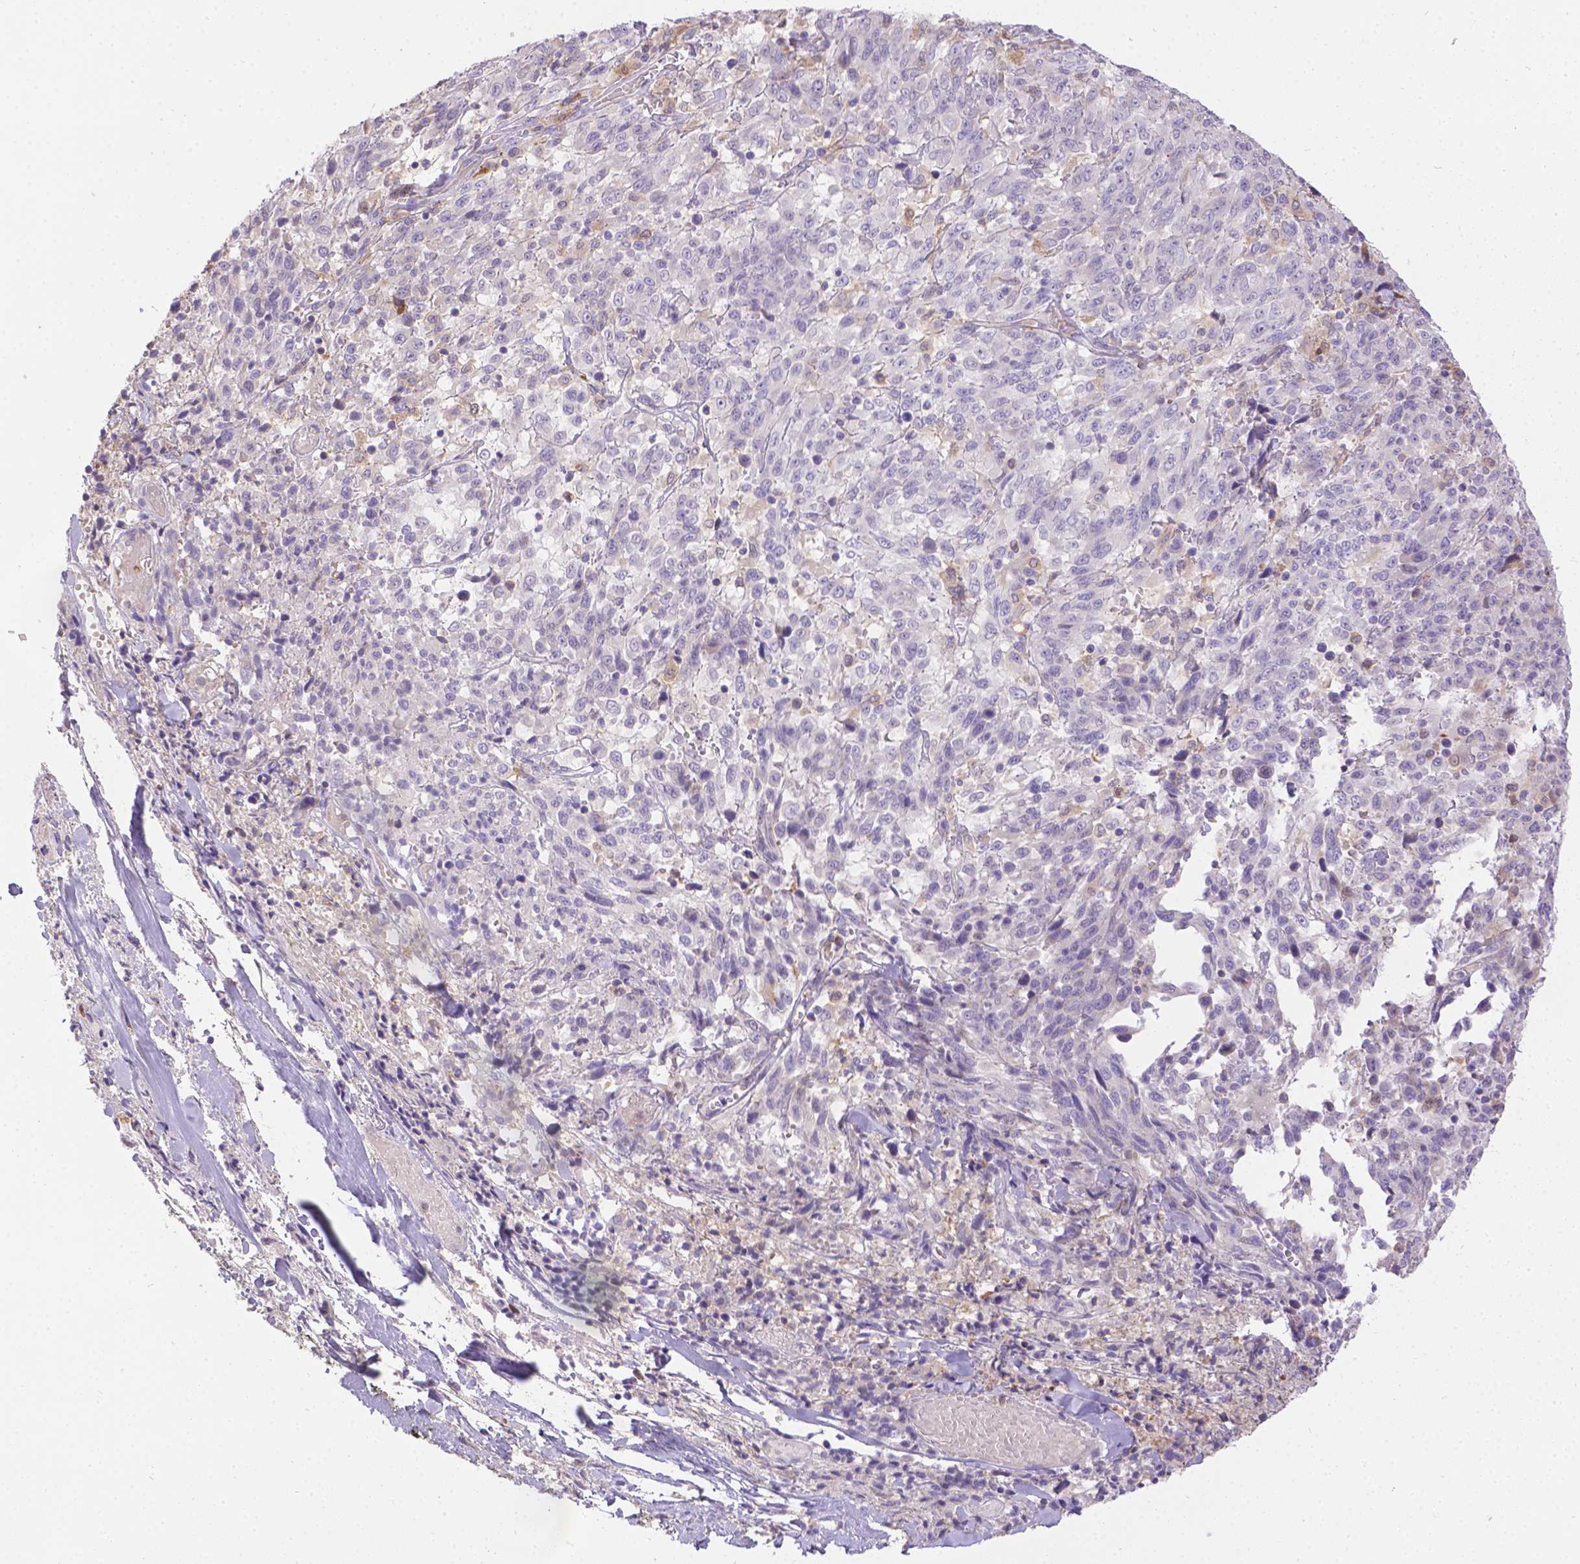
{"staining": {"intensity": "negative", "quantity": "none", "location": "none"}, "tissue": "melanoma", "cell_type": "Tumor cells", "image_type": "cancer", "snomed": [{"axis": "morphology", "description": "Malignant melanoma, NOS"}, {"axis": "topography", "description": "Skin"}], "caption": "This histopathology image is of melanoma stained with IHC to label a protein in brown with the nuclei are counter-stained blue. There is no staining in tumor cells. (DAB (3,3'-diaminobenzidine) immunohistochemistry visualized using brightfield microscopy, high magnification).", "gene": "TM4SF18", "patient": {"sex": "female", "age": 91}}